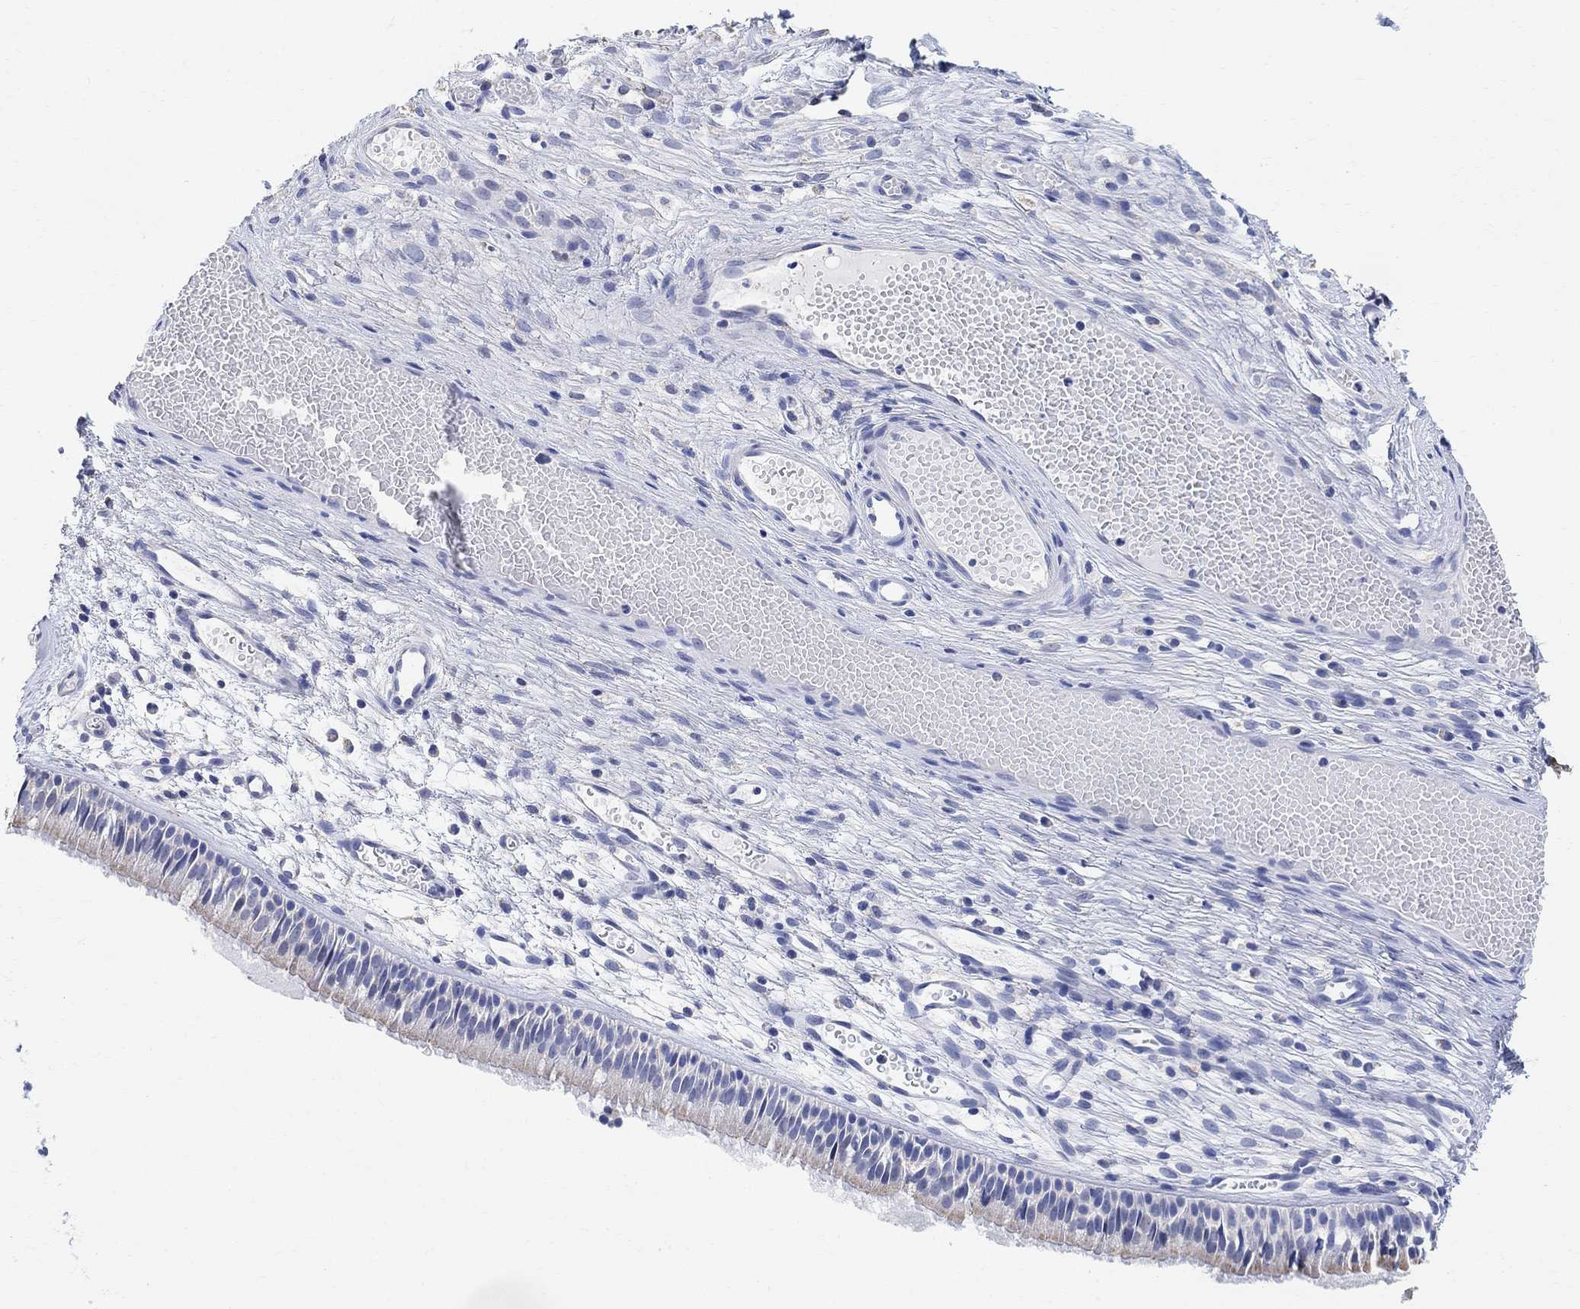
{"staining": {"intensity": "weak", "quantity": "25%-75%", "location": "cytoplasmic/membranous"}, "tissue": "nasopharynx", "cell_type": "Respiratory epithelial cells", "image_type": "normal", "snomed": [{"axis": "morphology", "description": "Normal tissue, NOS"}, {"axis": "topography", "description": "Nasopharynx"}], "caption": "Immunohistochemistry photomicrograph of normal nasopharynx: nasopharynx stained using immunohistochemistry (IHC) demonstrates low levels of weak protein expression localized specifically in the cytoplasmic/membranous of respiratory epithelial cells, appearing as a cytoplasmic/membranous brown color.", "gene": "SYT12", "patient": {"sex": "male", "age": 51}}